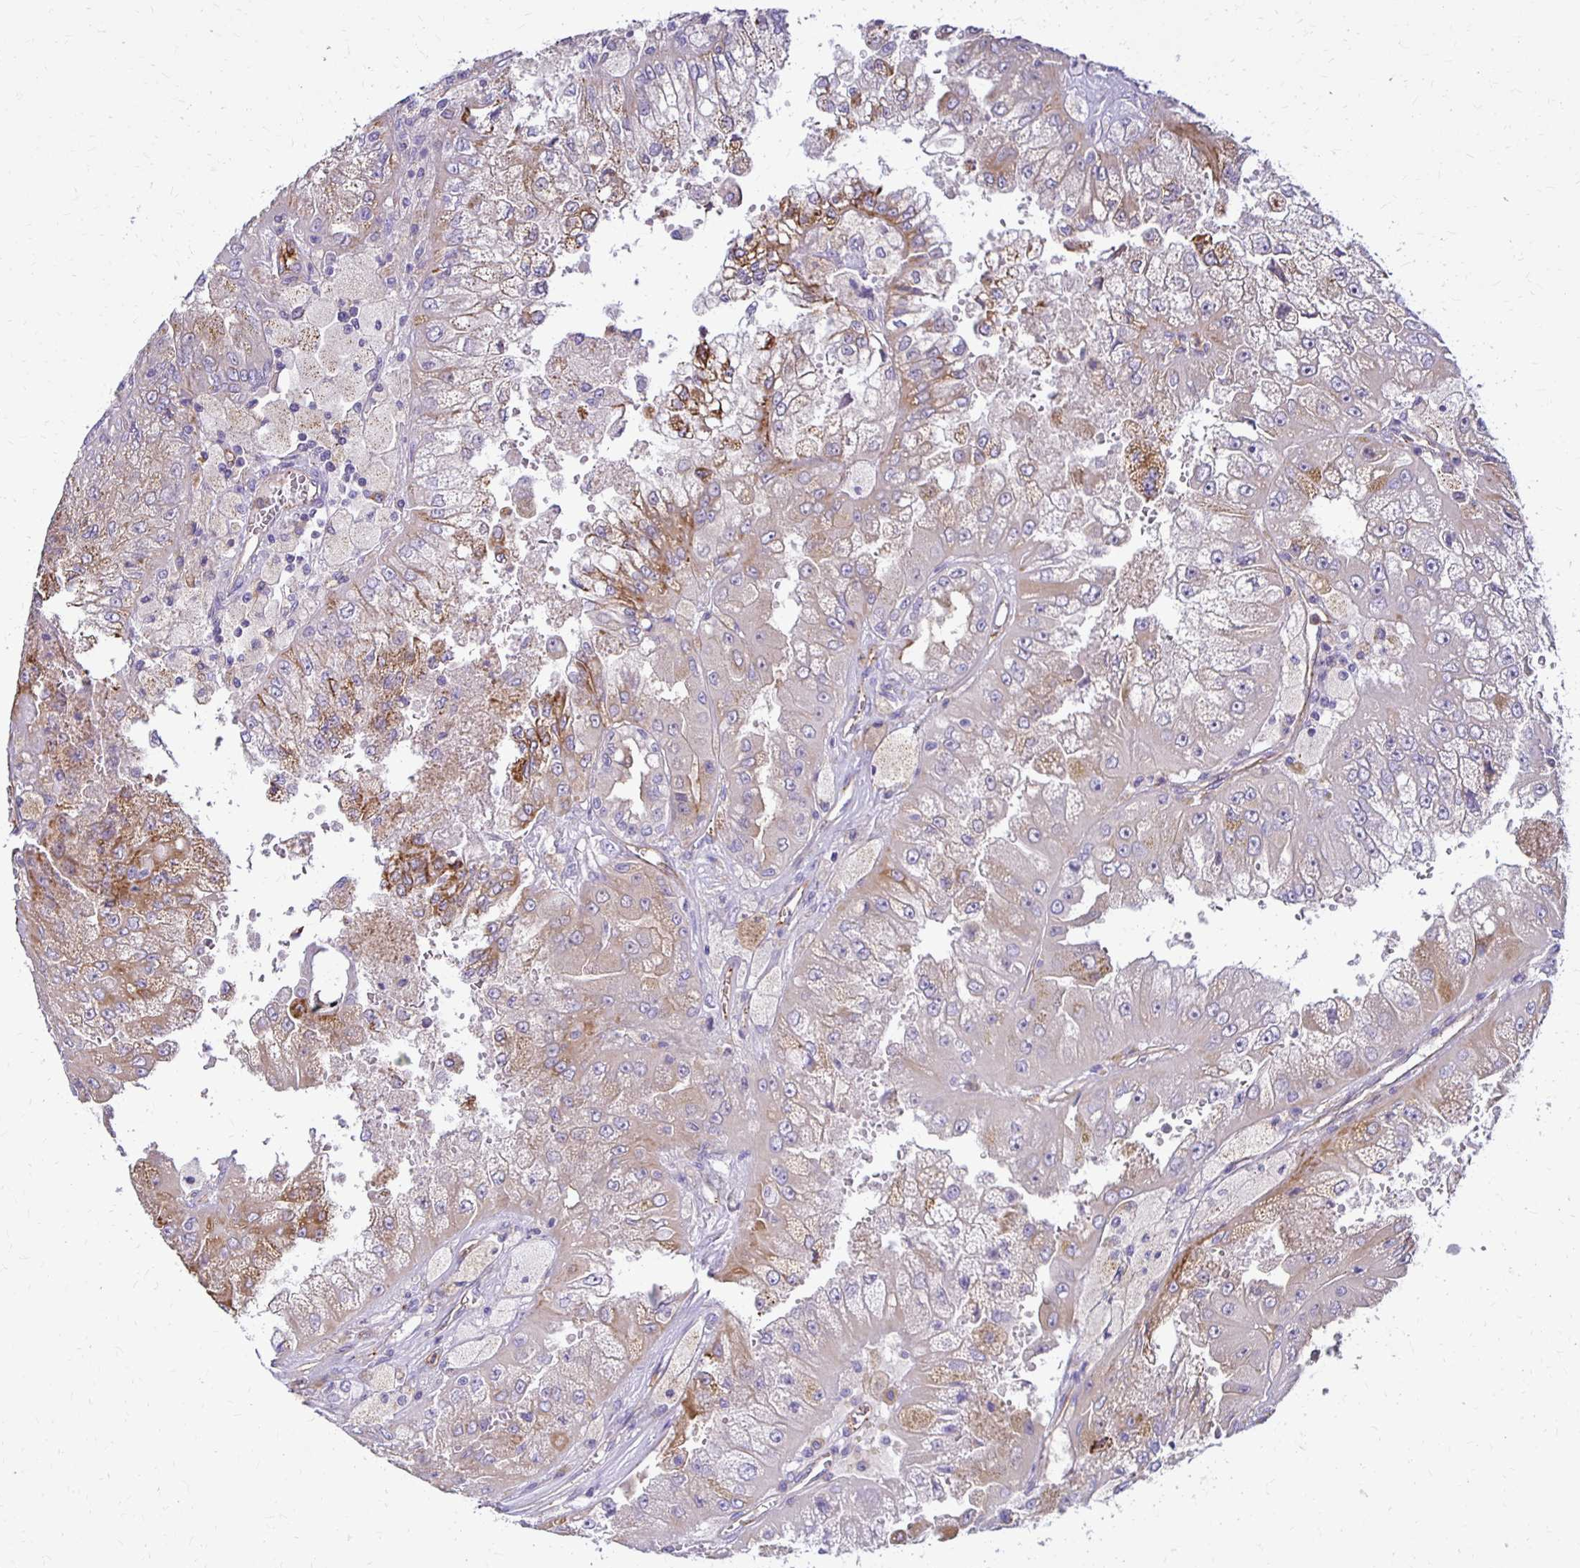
{"staining": {"intensity": "moderate", "quantity": "<25%", "location": "cytoplasmic/membranous"}, "tissue": "renal cancer", "cell_type": "Tumor cells", "image_type": "cancer", "snomed": [{"axis": "morphology", "description": "Adenocarcinoma, NOS"}, {"axis": "topography", "description": "Kidney"}], "caption": "Renal adenocarcinoma stained with immunohistochemistry (IHC) shows moderate cytoplasmic/membranous positivity in about <25% of tumor cells. (IHC, brightfield microscopy, high magnification).", "gene": "TTYH1", "patient": {"sex": "male", "age": 58}}